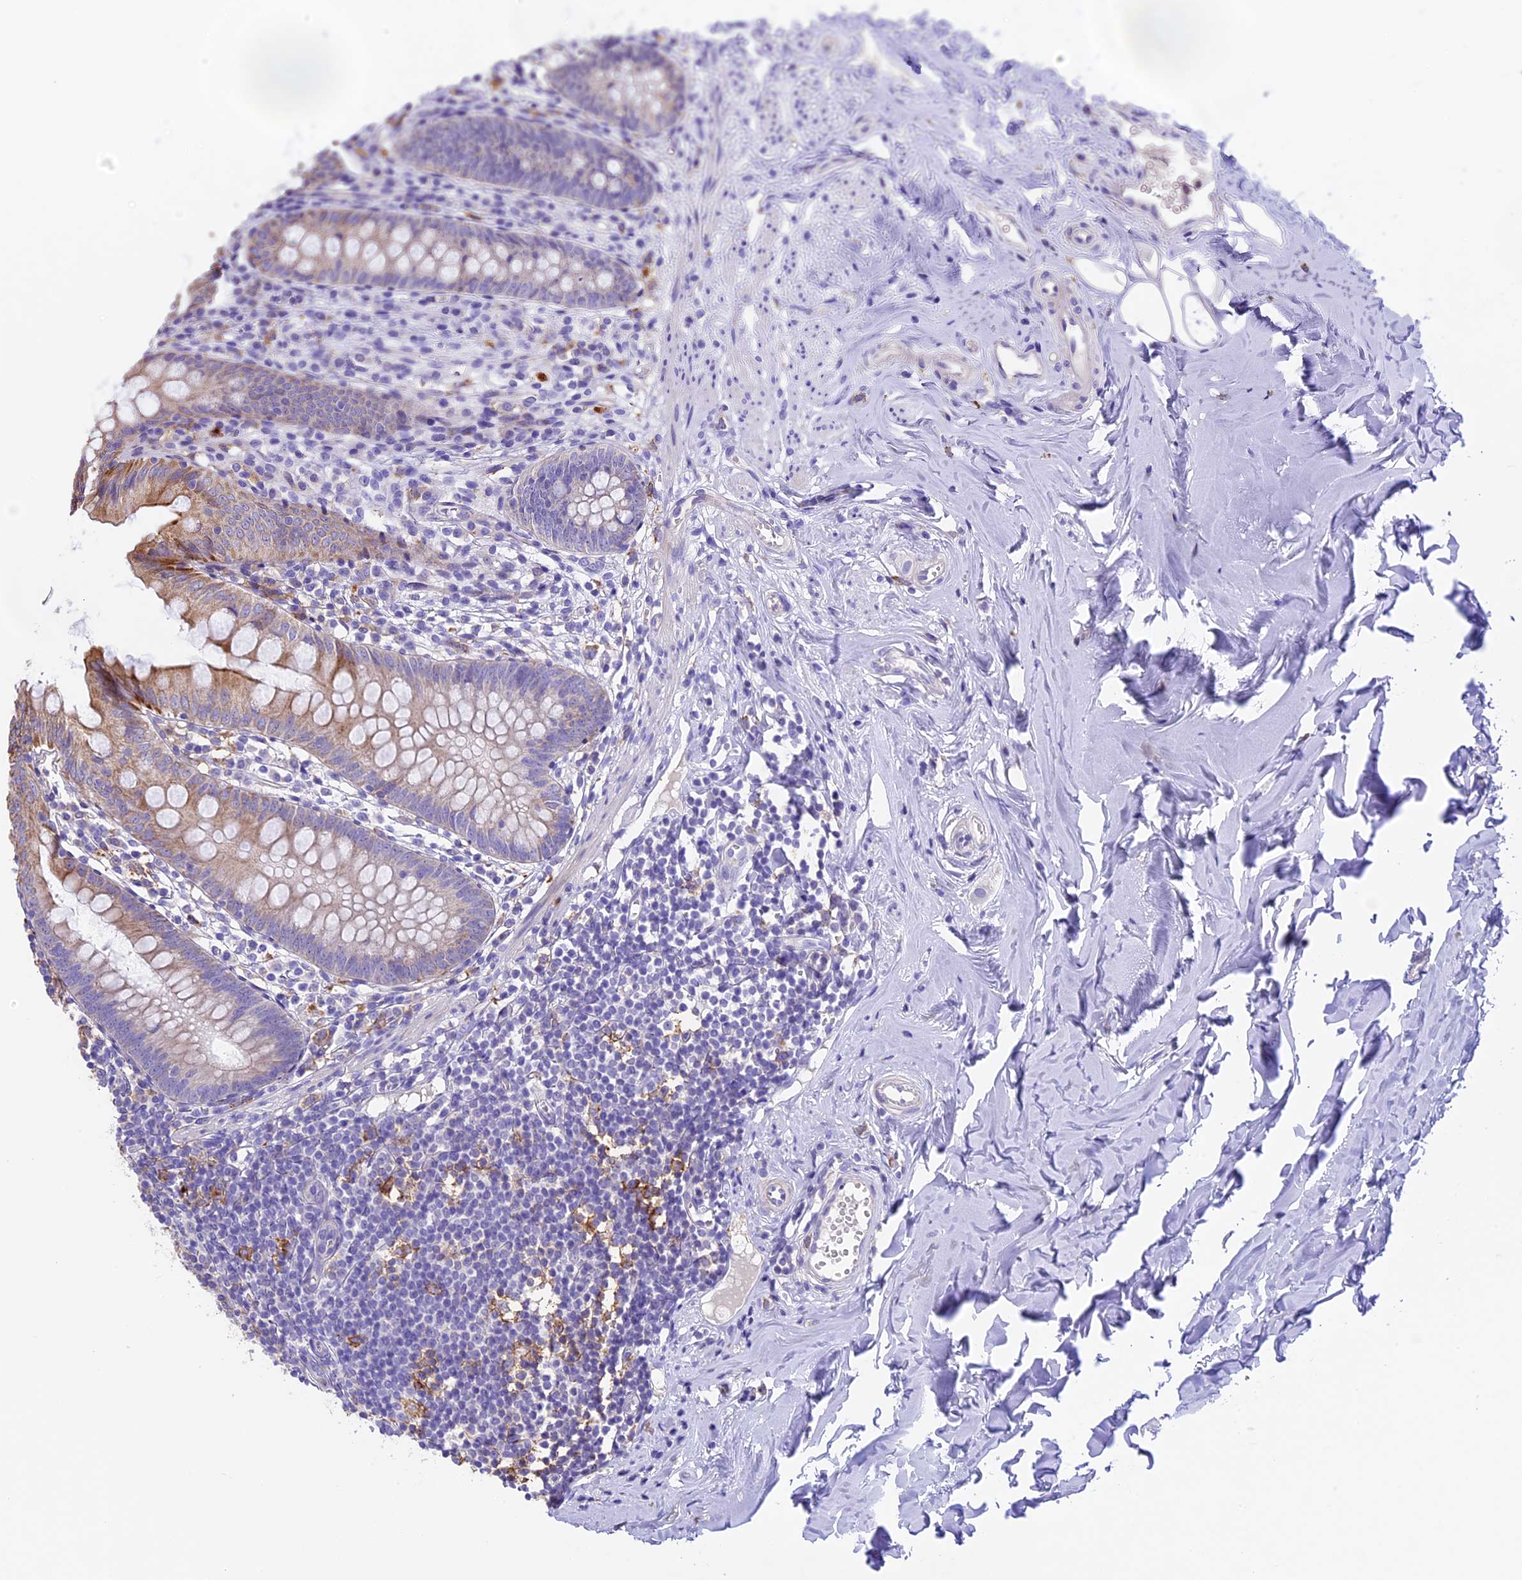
{"staining": {"intensity": "moderate", "quantity": "25%-75%", "location": "cytoplasmic/membranous"}, "tissue": "appendix", "cell_type": "Glandular cells", "image_type": "normal", "snomed": [{"axis": "morphology", "description": "Normal tissue, NOS"}, {"axis": "topography", "description": "Appendix"}], "caption": "A high-resolution micrograph shows immunohistochemistry (IHC) staining of normal appendix, which exhibits moderate cytoplasmic/membranous staining in approximately 25%-75% of glandular cells. (DAB IHC with brightfield microscopy, high magnification).", "gene": "NOD2", "patient": {"sex": "female", "age": 51}}